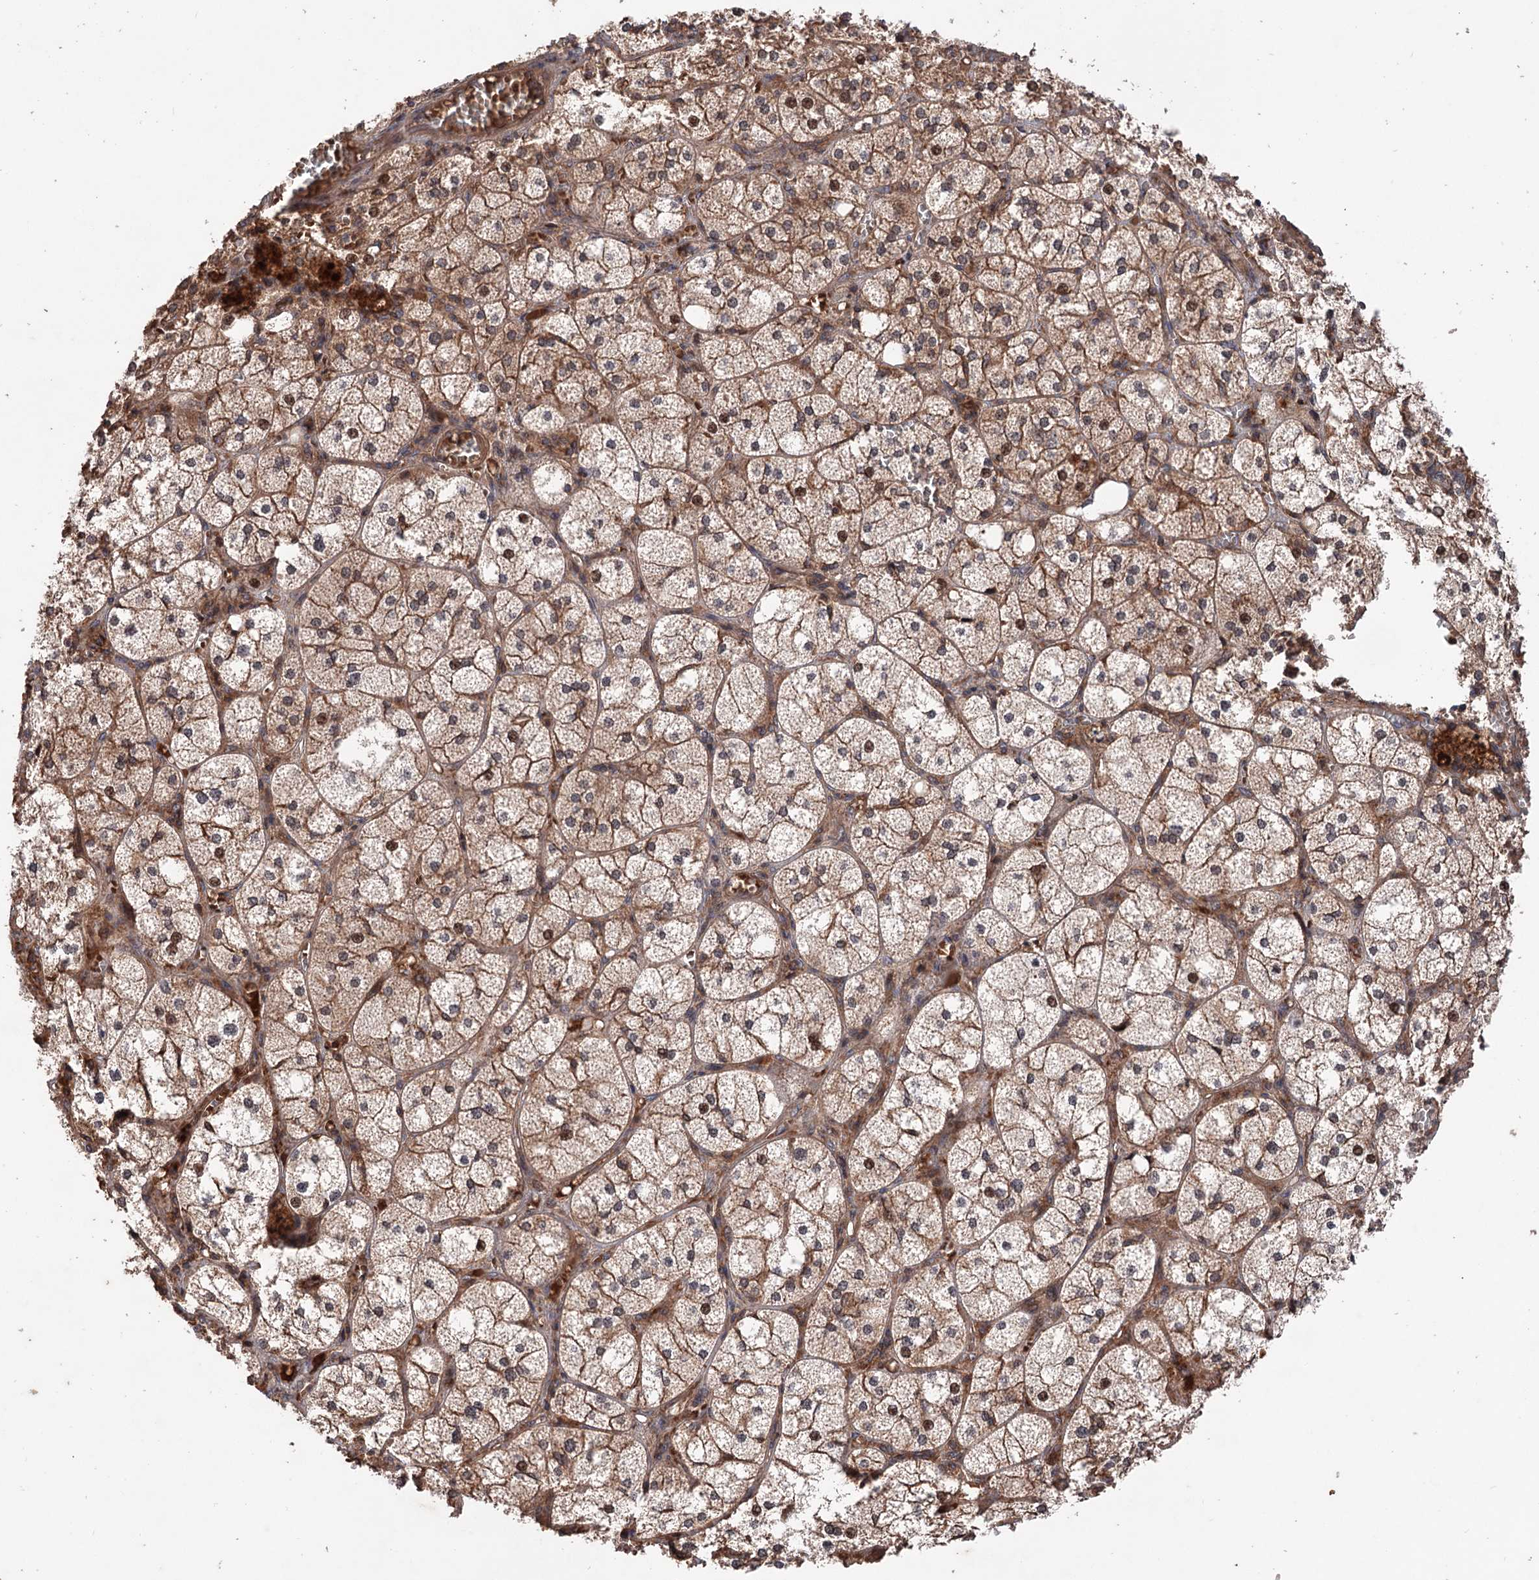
{"staining": {"intensity": "strong", "quantity": ">75%", "location": "cytoplasmic/membranous,nuclear"}, "tissue": "adrenal gland", "cell_type": "Glandular cells", "image_type": "normal", "snomed": [{"axis": "morphology", "description": "Normal tissue, NOS"}, {"axis": "topography", "description": "Adrenal gland"}], "caption": "There is high levels of strong cytoplasmic/membranous,nuclear staining in glandular cells of unremarkable adrenal gland, as demonstrated by immunohistochemical staining (brown color).", "gene": "ADK", "patient": {"sex": "female", "age": 61}}